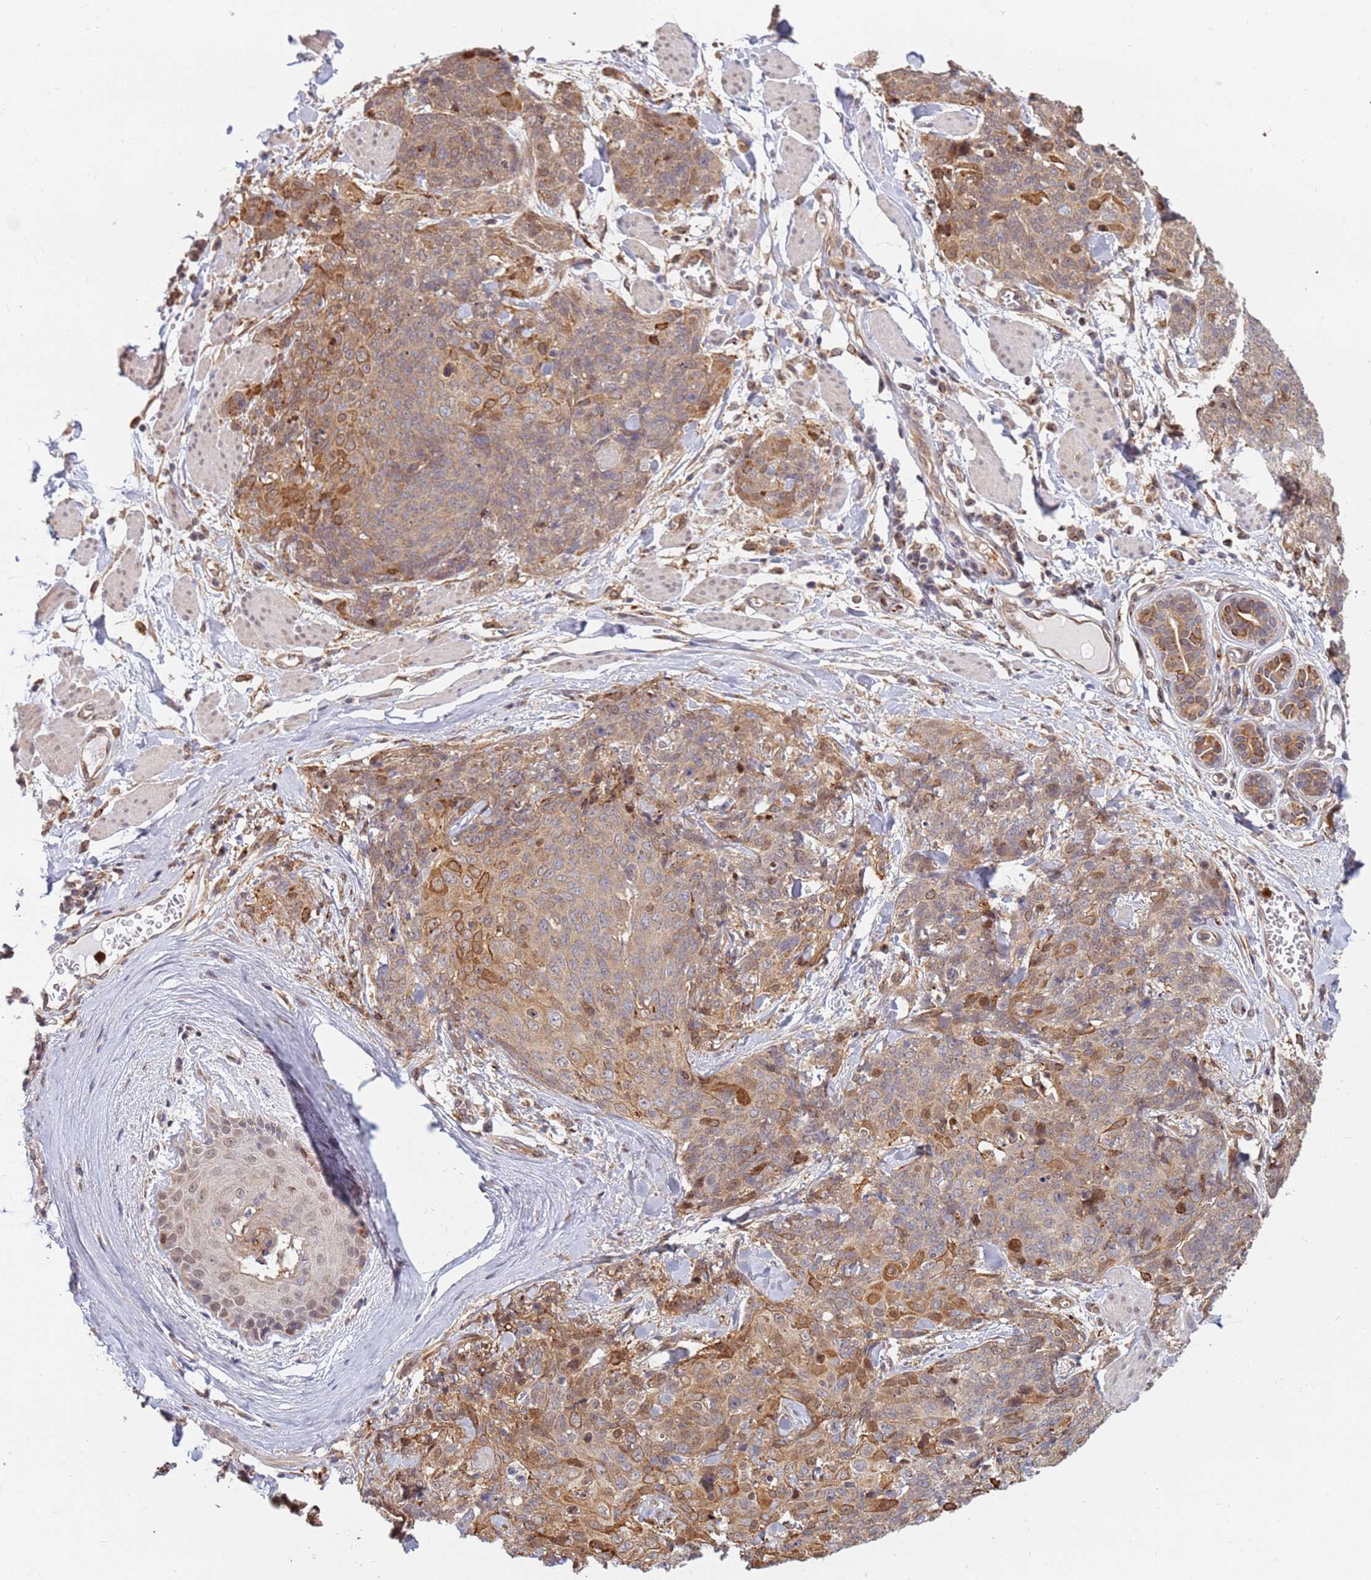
{"staining": {"intensity": "moderate", "quantity": ">75%", "location": "cytoplasmic/membranous"}, "tissue": "skin cancer", "cell_type": "Tumor cells", "image_type": "cancer", "snomed": [{"axis": "morphology", "description": "Squamous cell carcinoma, NOS"}, {"axis": "topography", "description": "Skin"}, {"axis": "topography", "description": "Vulva"}], "caption": "The micrograph shows staining of skin cancer, revealing moderate cytoplasmic/membranous protein positivity (brown color) within tumor cells.", "gene": "CEP170", "patient": {"sex": "female", "age": 85}}